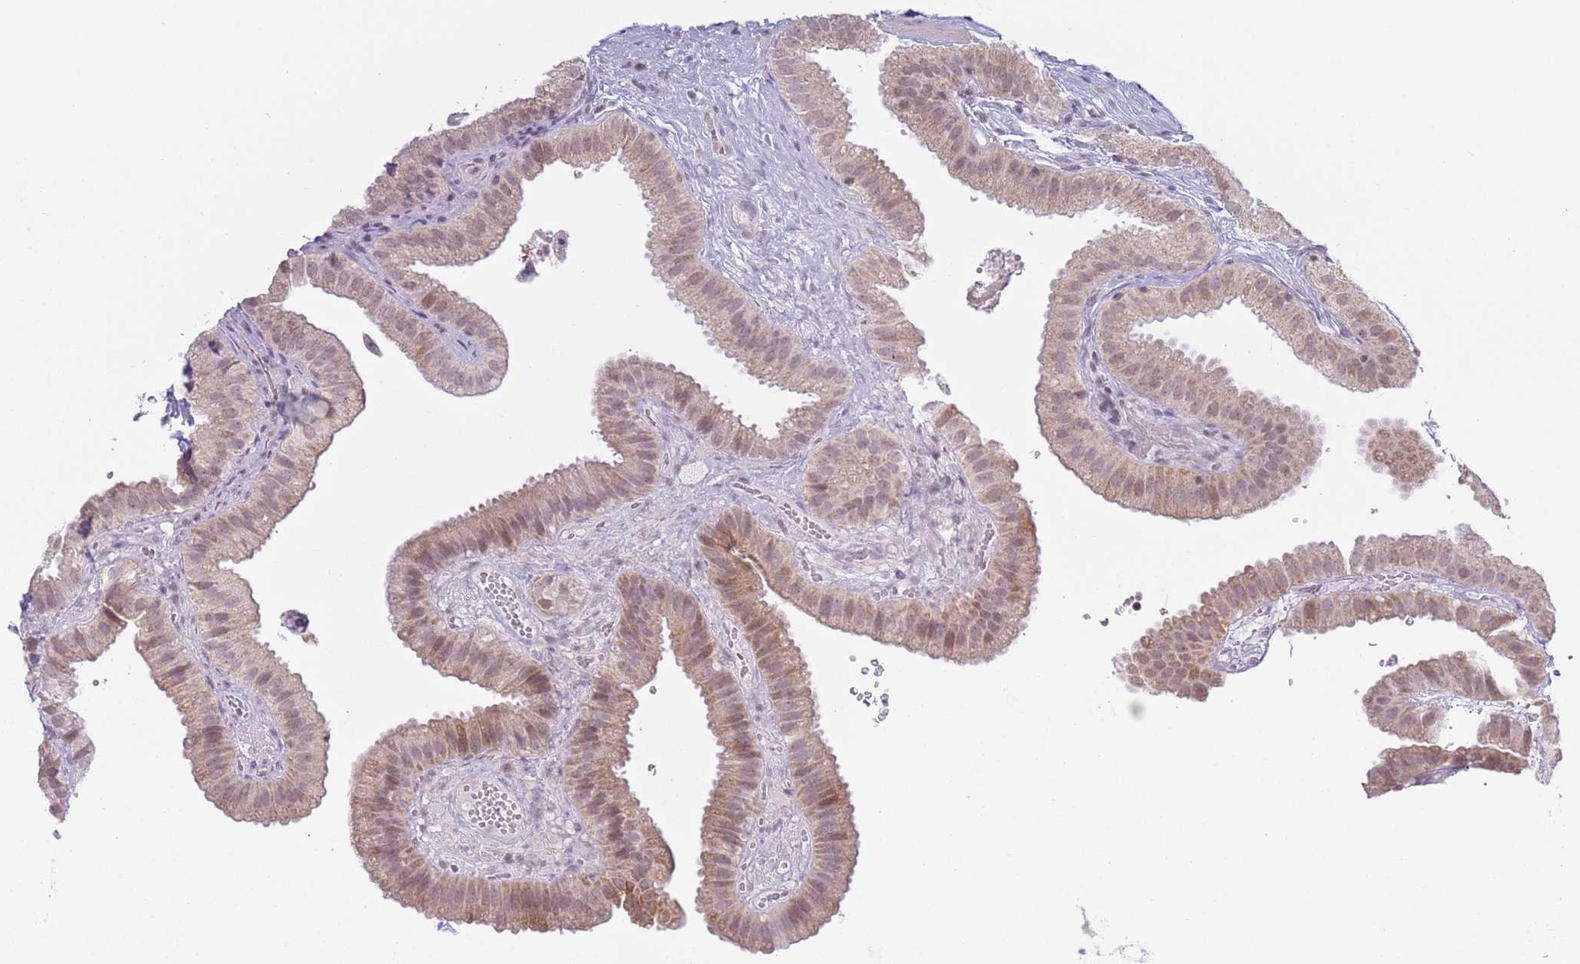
{"staining": {"intensity": "weak", "quantity": "25%-75%", "location": "cytoplasmic/membranous,nuclear"}, "tissue": "gallbladder", "cell_type": "Glandular cells", "image_type": "normal", "snomed": [{"axis": "morphology", "description": "Normal tissue, NOS"}, {"axis": "topography", "description": "Gallbladder"}], "caption": "Human gallbladder stained for a protein (brown) displays weak cytoplasmic/membranous,nuclear positive positivity in approximately 25%-75% of glandular cells.", "gene": "MRPL34", "patient": {"sex": "female", "age": 61}}